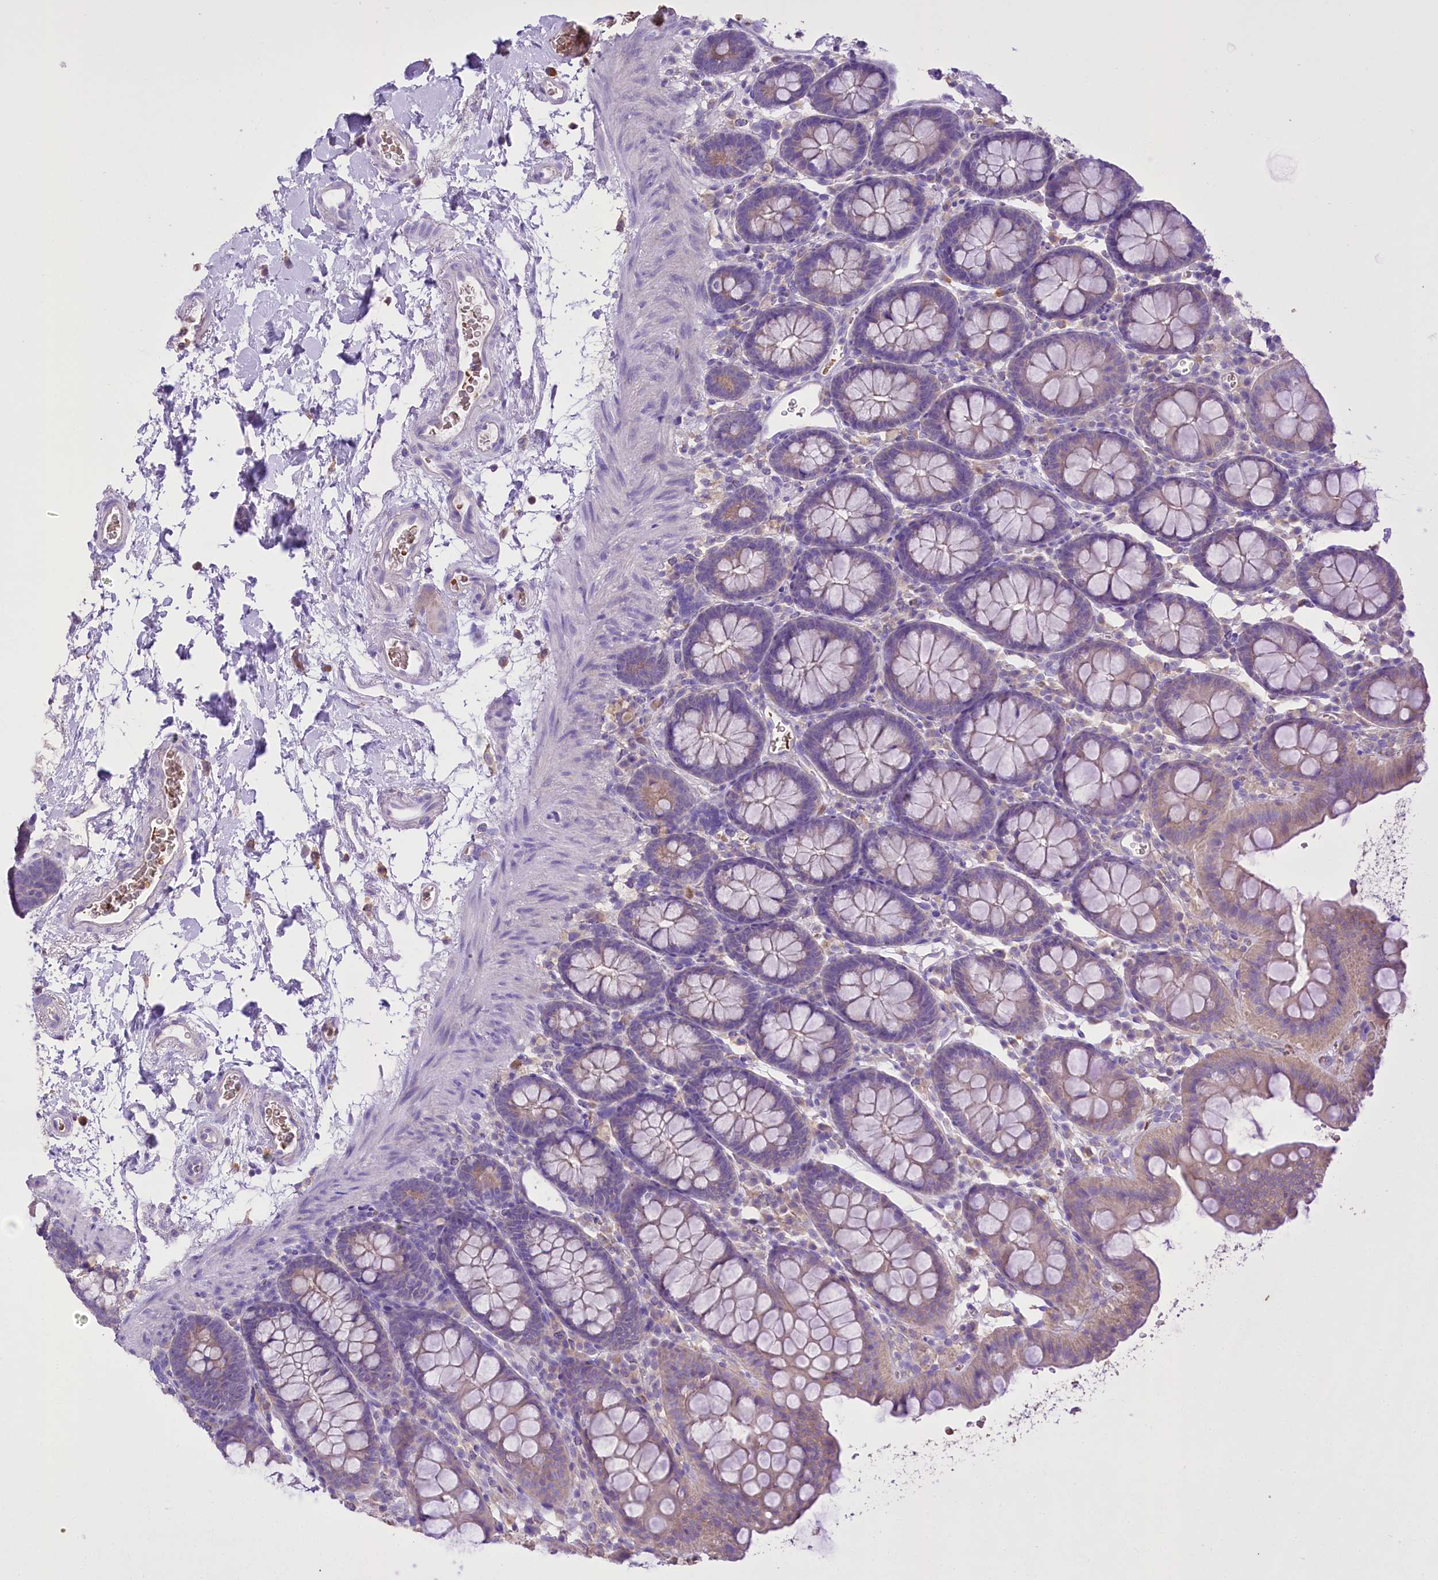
{"staining": {"intensity": "negative", "quantity": "none", "location": "none"}, "tissue": "colon", "cell_type": "Endothelial cells", "image_type": "normal", "snomed": [{"axis": "morphology", "description": "Normal tissue, NOS"}, {"axis": "topography", "description": "Colon"}], "caption": "This image is of unremarkable colon stained with immunohistochemistry (IHC) to label a protein in brown with the nuclei are counter-stained blue. There is no staining in endothelial cells.", "gene": "PRSS53", "patient": {"sex": "male", "age": 75}}